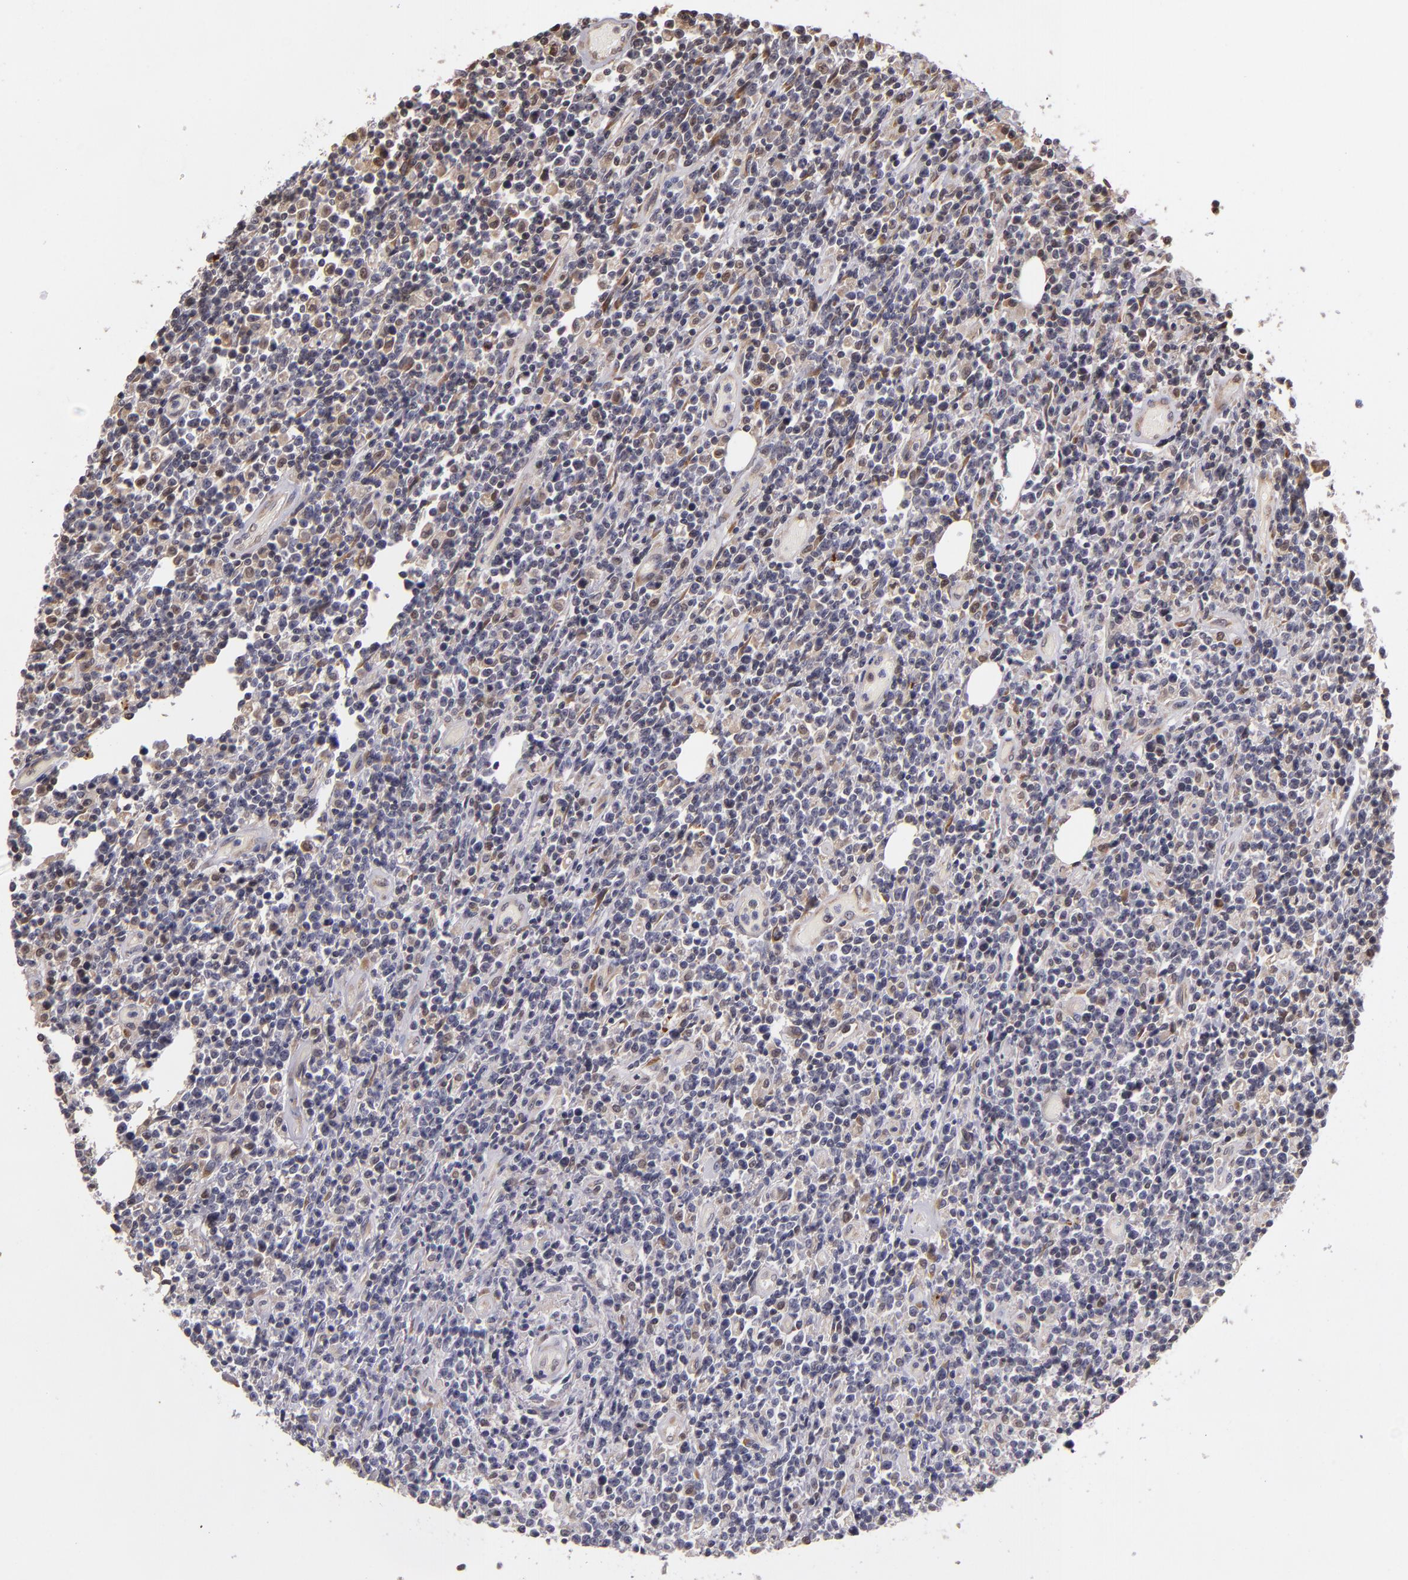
{"staining": {"intensity": "negative", "quantity": "none", "location": "none"}, "tissue": "lymphoma", "cell_type": "Tumor cells", "image_type": "cancer", "snomed": [{"axis": "morphology", "description": "Malignant lymphoma, non-Hodgkin's type, High grade"}, {"axis": "topography", "description": "Colon"}], "caption": "The immunohistochemistry image has no significant expression in tumor cells of lymphoma tissue.", "gene": "CASP1", "patient": {"sex": "male", "age": 82}}